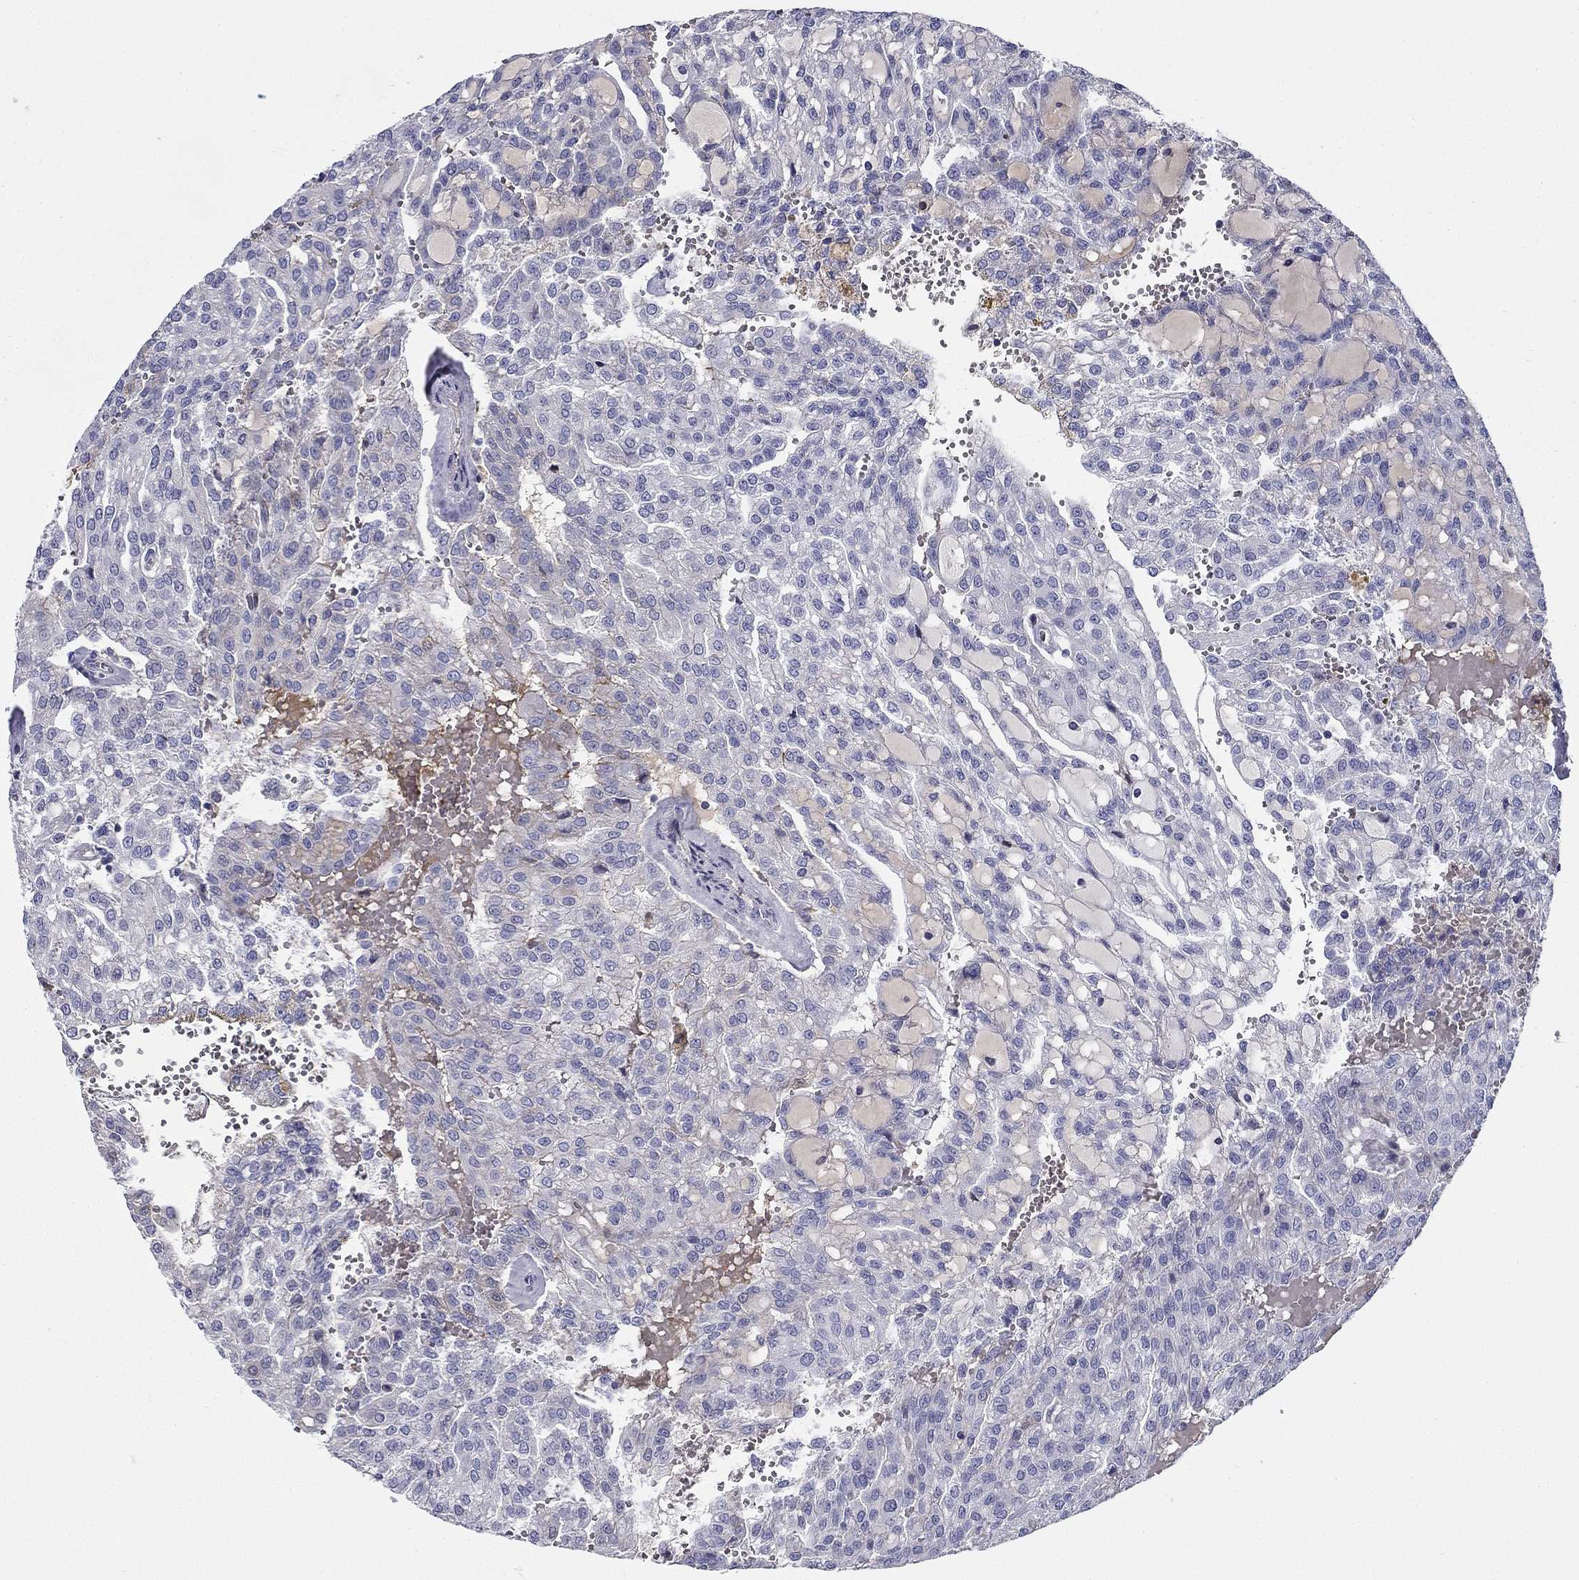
{"staining": {"intensity": "negative", "quantity": "none", "location": "none"}, "tissue": "renal cancer", "cell_type": "Tumor cells", "image_type": "cancer", "snomed": [{"axis": "morphology", "description": "Adenocarcinoma, NOS"}, {"axis": "topography", "description": "Kidney"}], "caption": "DAB (3,3'-diaminobenzidine) immunohistochemical staining of adenocarcinoma (renal) shows no significant expression in tumor cells.", "gene": "CPLX4", "patient": {"sex": "male", "age": 63}}